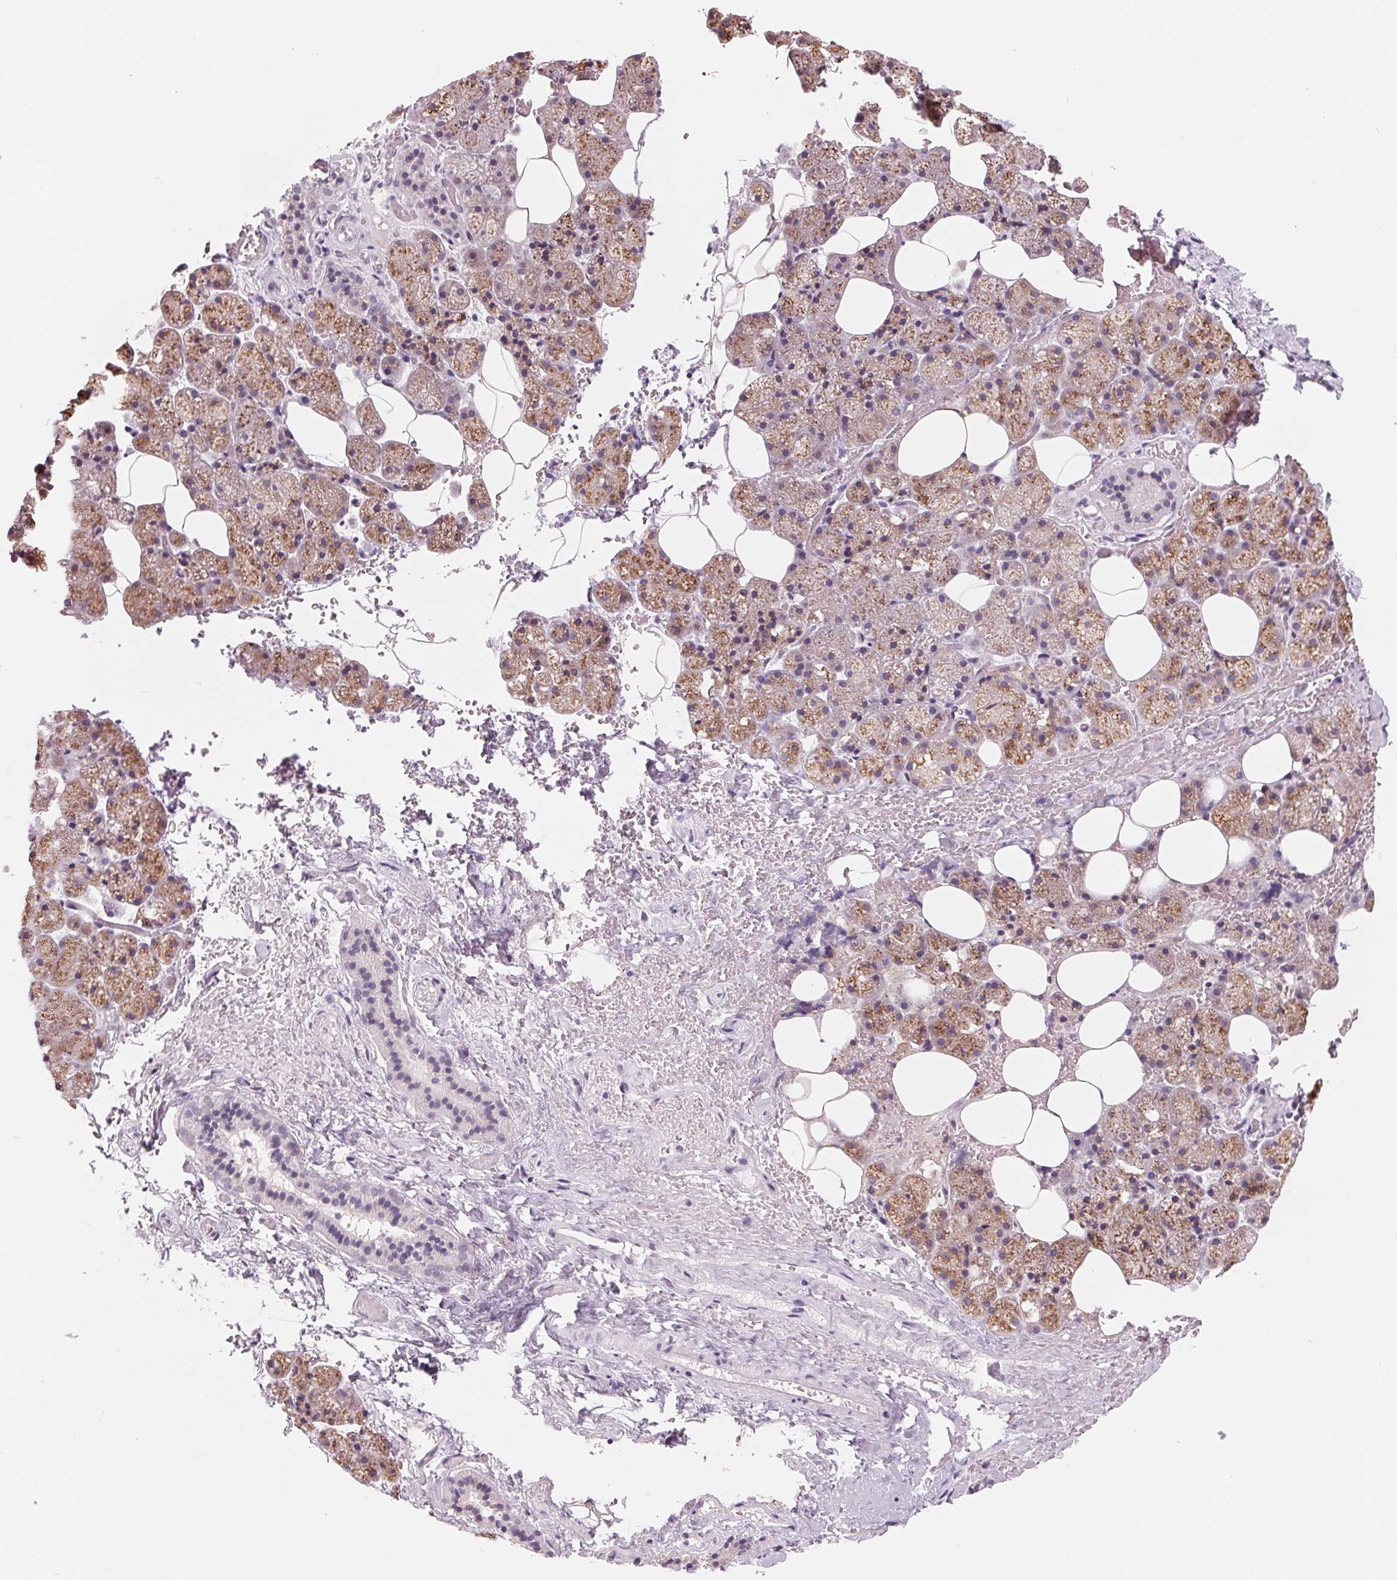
{"staining": {"intensity": "moderate", "quantity": "25%-75%", "location": "cytoplasmic/membranous"}, "tissue": "salivary gland", "cell_type": "Glandular cells", "image_type": "normal", "snomed": [{"axis": "morphology", "description": "Normal tissue, NOS"}, {"axis": "topography", "description": "Salivary gland"}, {"axis": "topography", "description": "Peripheral nerve tissue"}], "caption": "Immunohistochemical staining of unremarkable human salivary gland displays medium levels of moderate cytoplasmic/membranous expression in about 25%-75% of glandular cells.", "gene": "IL9R", "patient": {"sex": "male", "age": 38}}